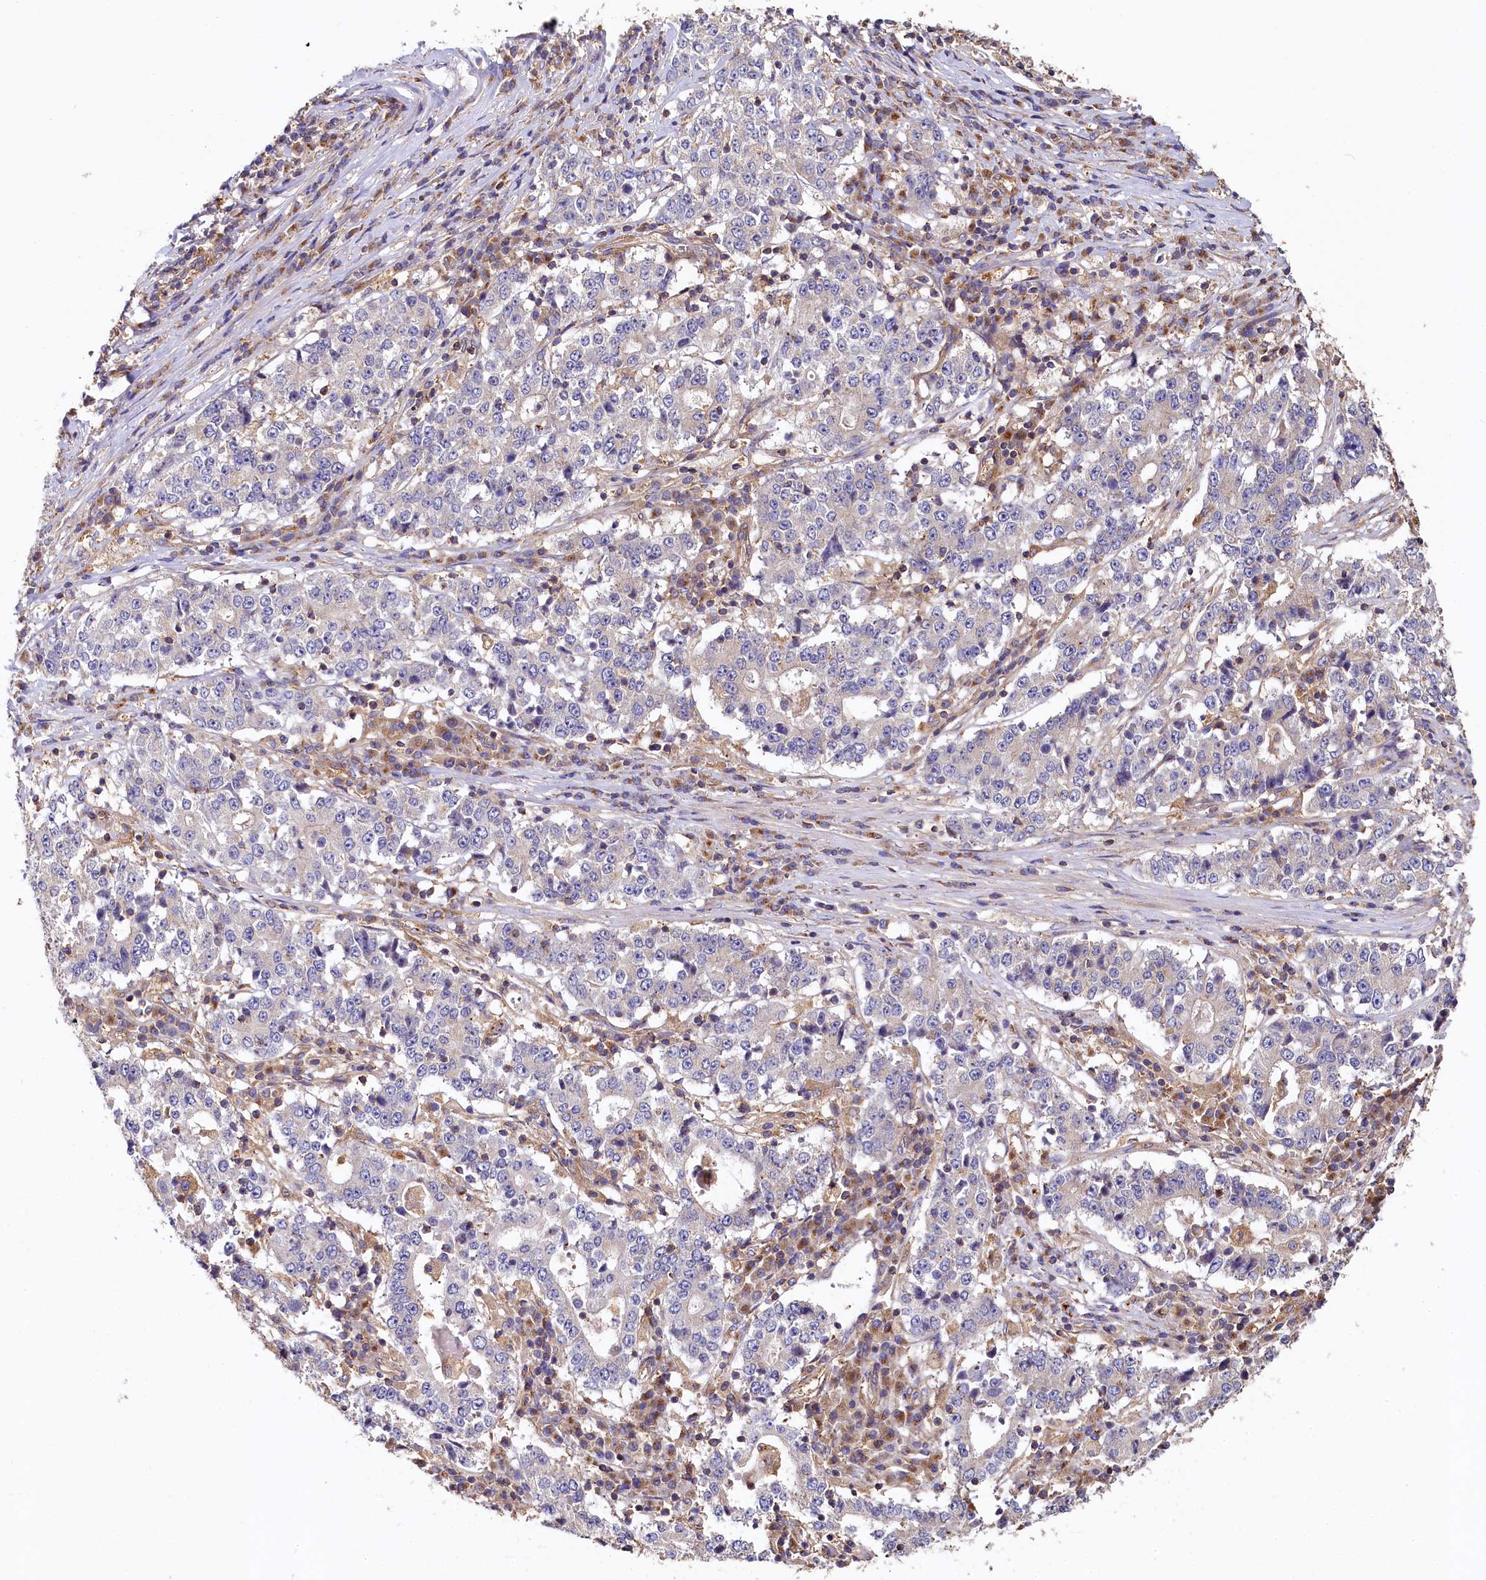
{"staining": {"intensity": "negative", "quantity": "none", "location": "none"}, "tissue": "stomach cancer", "cell_type": "Tumor cells", "image_type": "cancer", "snomed": [{"axis": "morphology", "description": "Adenocarcinoma, NOS"}, {"axis": "topography", "description": "Stomach"}], "caption": "IHC of human stomach adenocarcinoma shows no expression in tumor cells.", "gene": "PPIP5K1", "patient": {"sex": "male", "age": 59}}